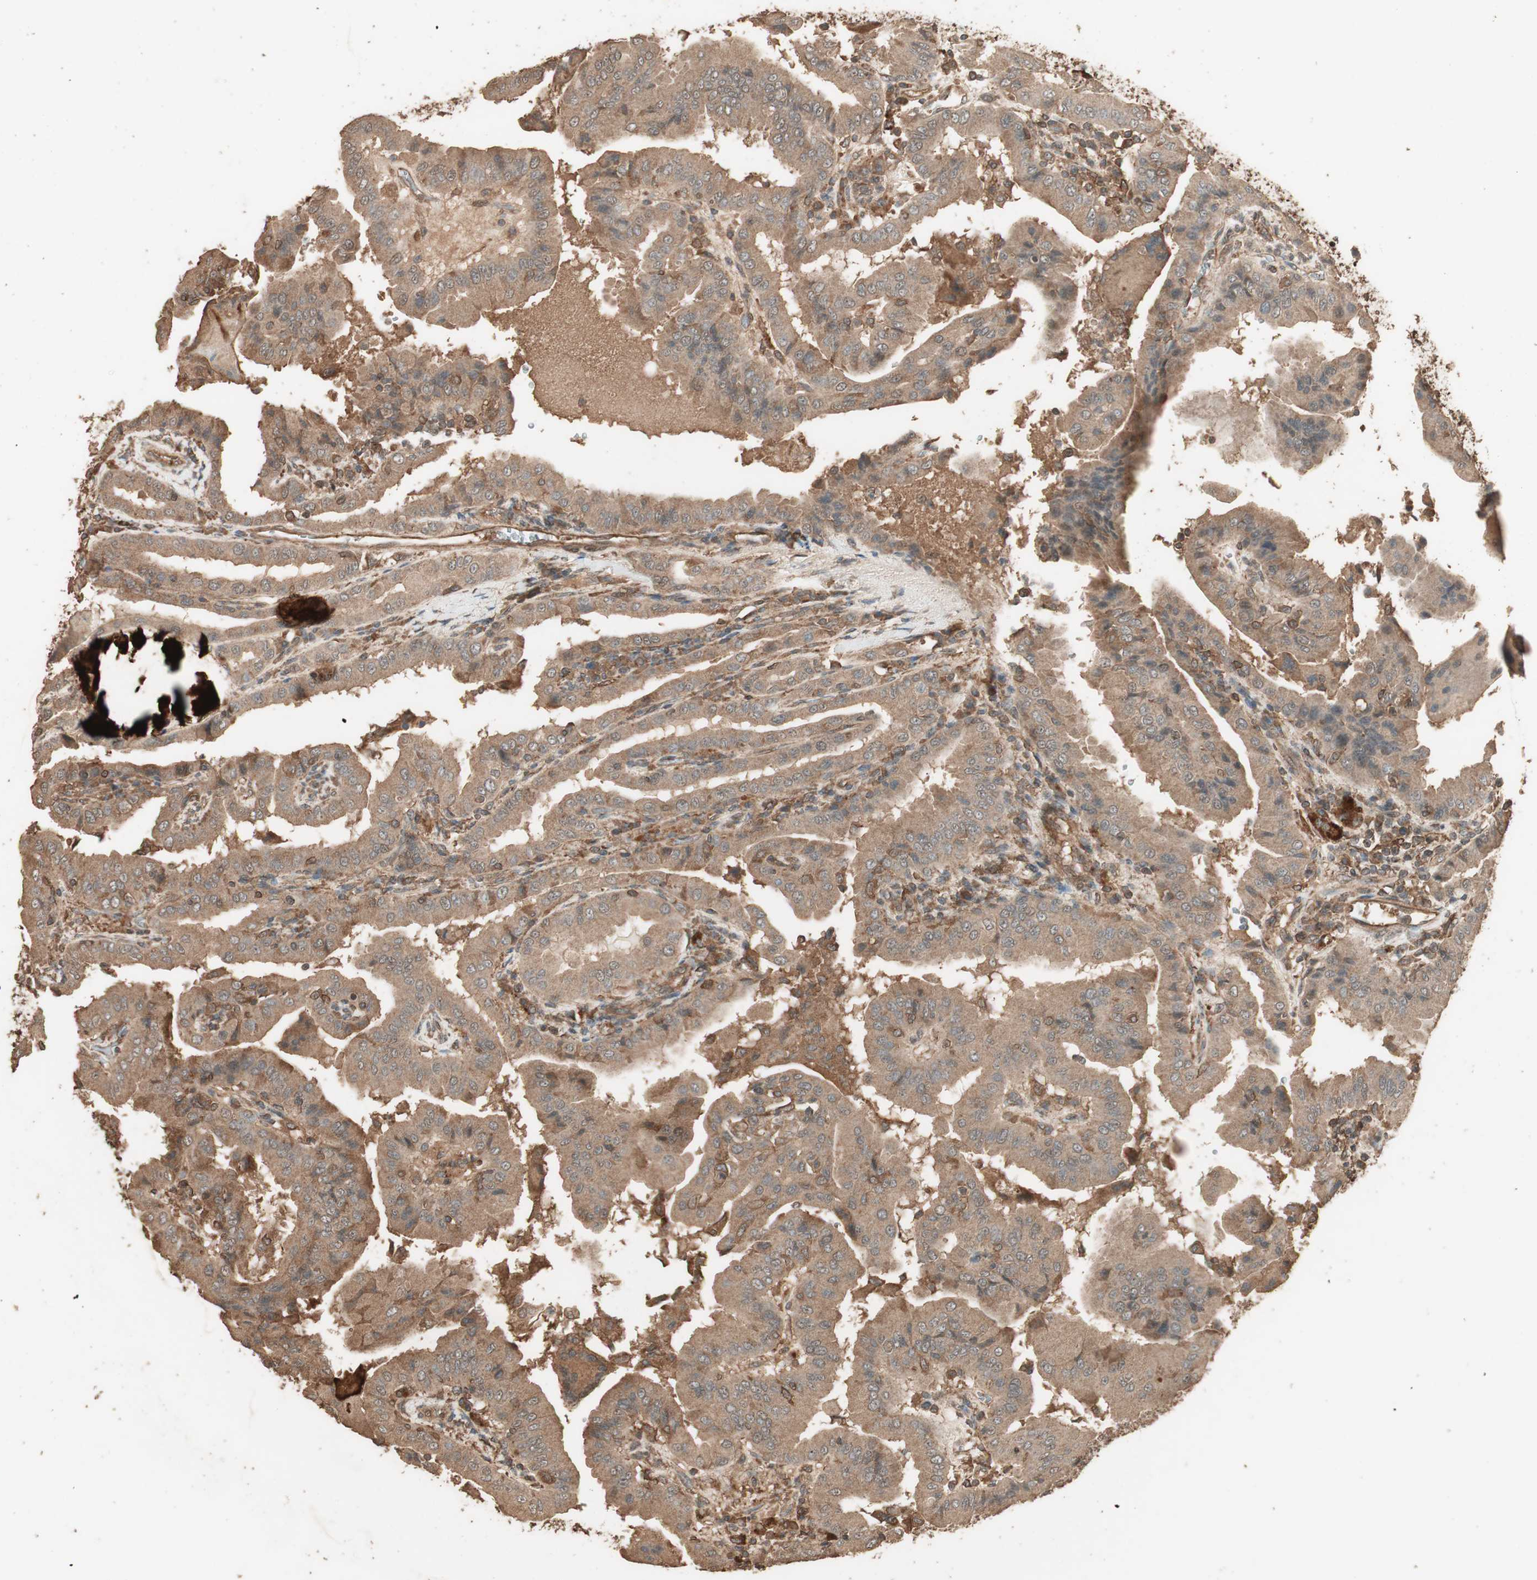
{"staining": {"intensity": "moderate", "quantity": ">75%", "location": "cytoplasmic/membranous"}, "tissue": "thyroid cancer", "cell_type": "Tumor cells", "image_type": "cancer", "snomed": [{"axis": "morphology", "description": "Papillary adenocarcinoma, NOS"}, {"axis": "topography", "description": "Thyroid gland"}], "caption": "High-magnification brightfield microscopy of papillary adenocarcinoma (thyroid) stained with DAB (brown) and counterstained with hematoxylin (blue). tumor cells exhibit moderate cytoplasmic/membranous positivity is present in approximately>75% of cells.", "gene": "CCN4", "patient": {"sex": "male", "age": 33}}